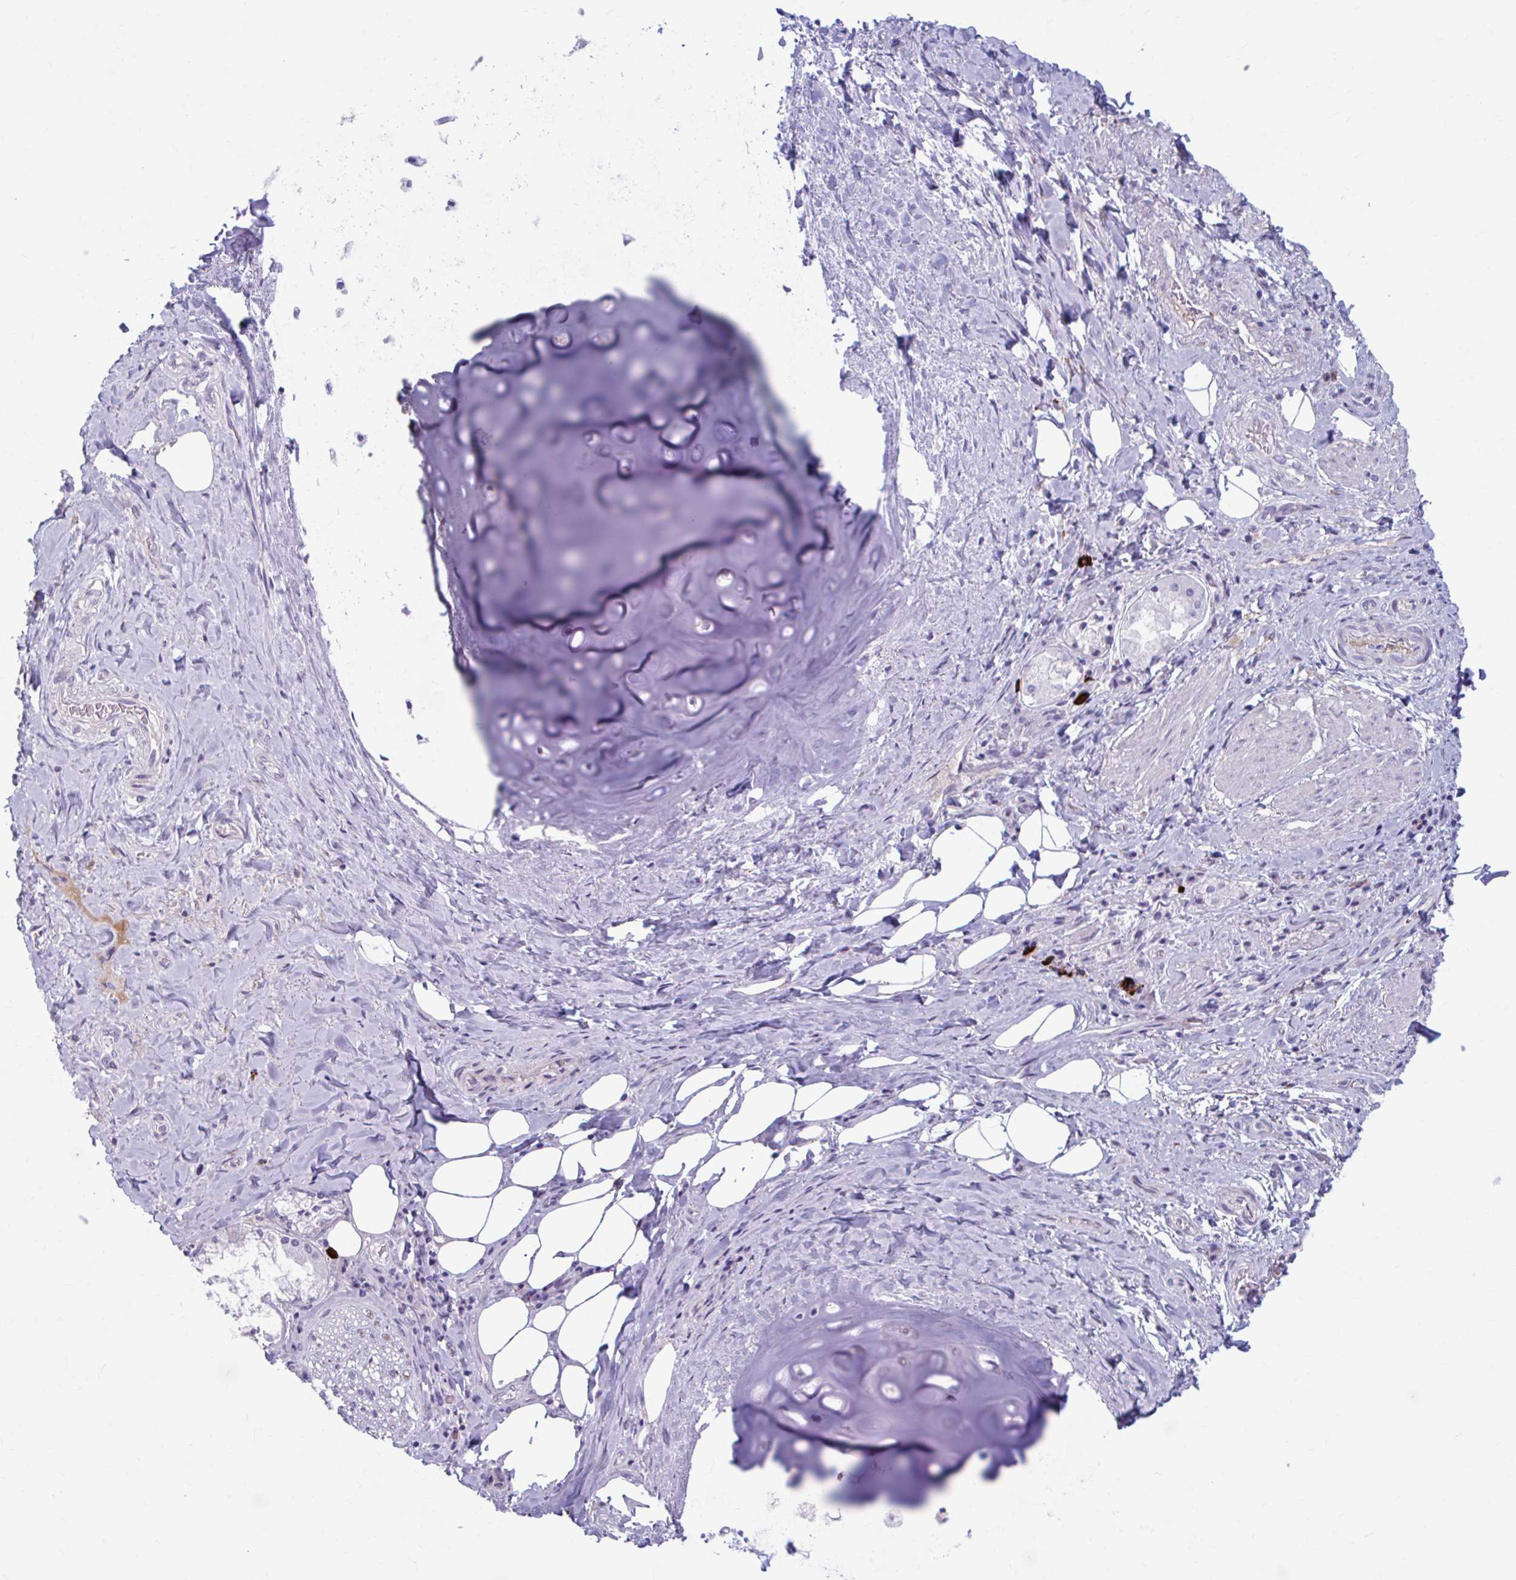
{"staining": {"intensity": "negative", "quantity": "none", "location": "none"}, "tissue": "adipose tissue", "cell_type": "Adipocytes", "image_type": "normal", "snomed": [{"axis": "morphology", "description": "Normal tissue, NOS"}, {"axis": "topography", "description": "Cartilage tissue"}, {"axis": "topography", "description": "Bronchus"}], "caption": "High power microscopy histopathology image of an immunohistochemistry (IHC) photomicrograph of benign adipose tissue, revealing no significant expression in adipocytes.", "gene": "C12orf71", "patient": {"sex": "male", "age": 64}}